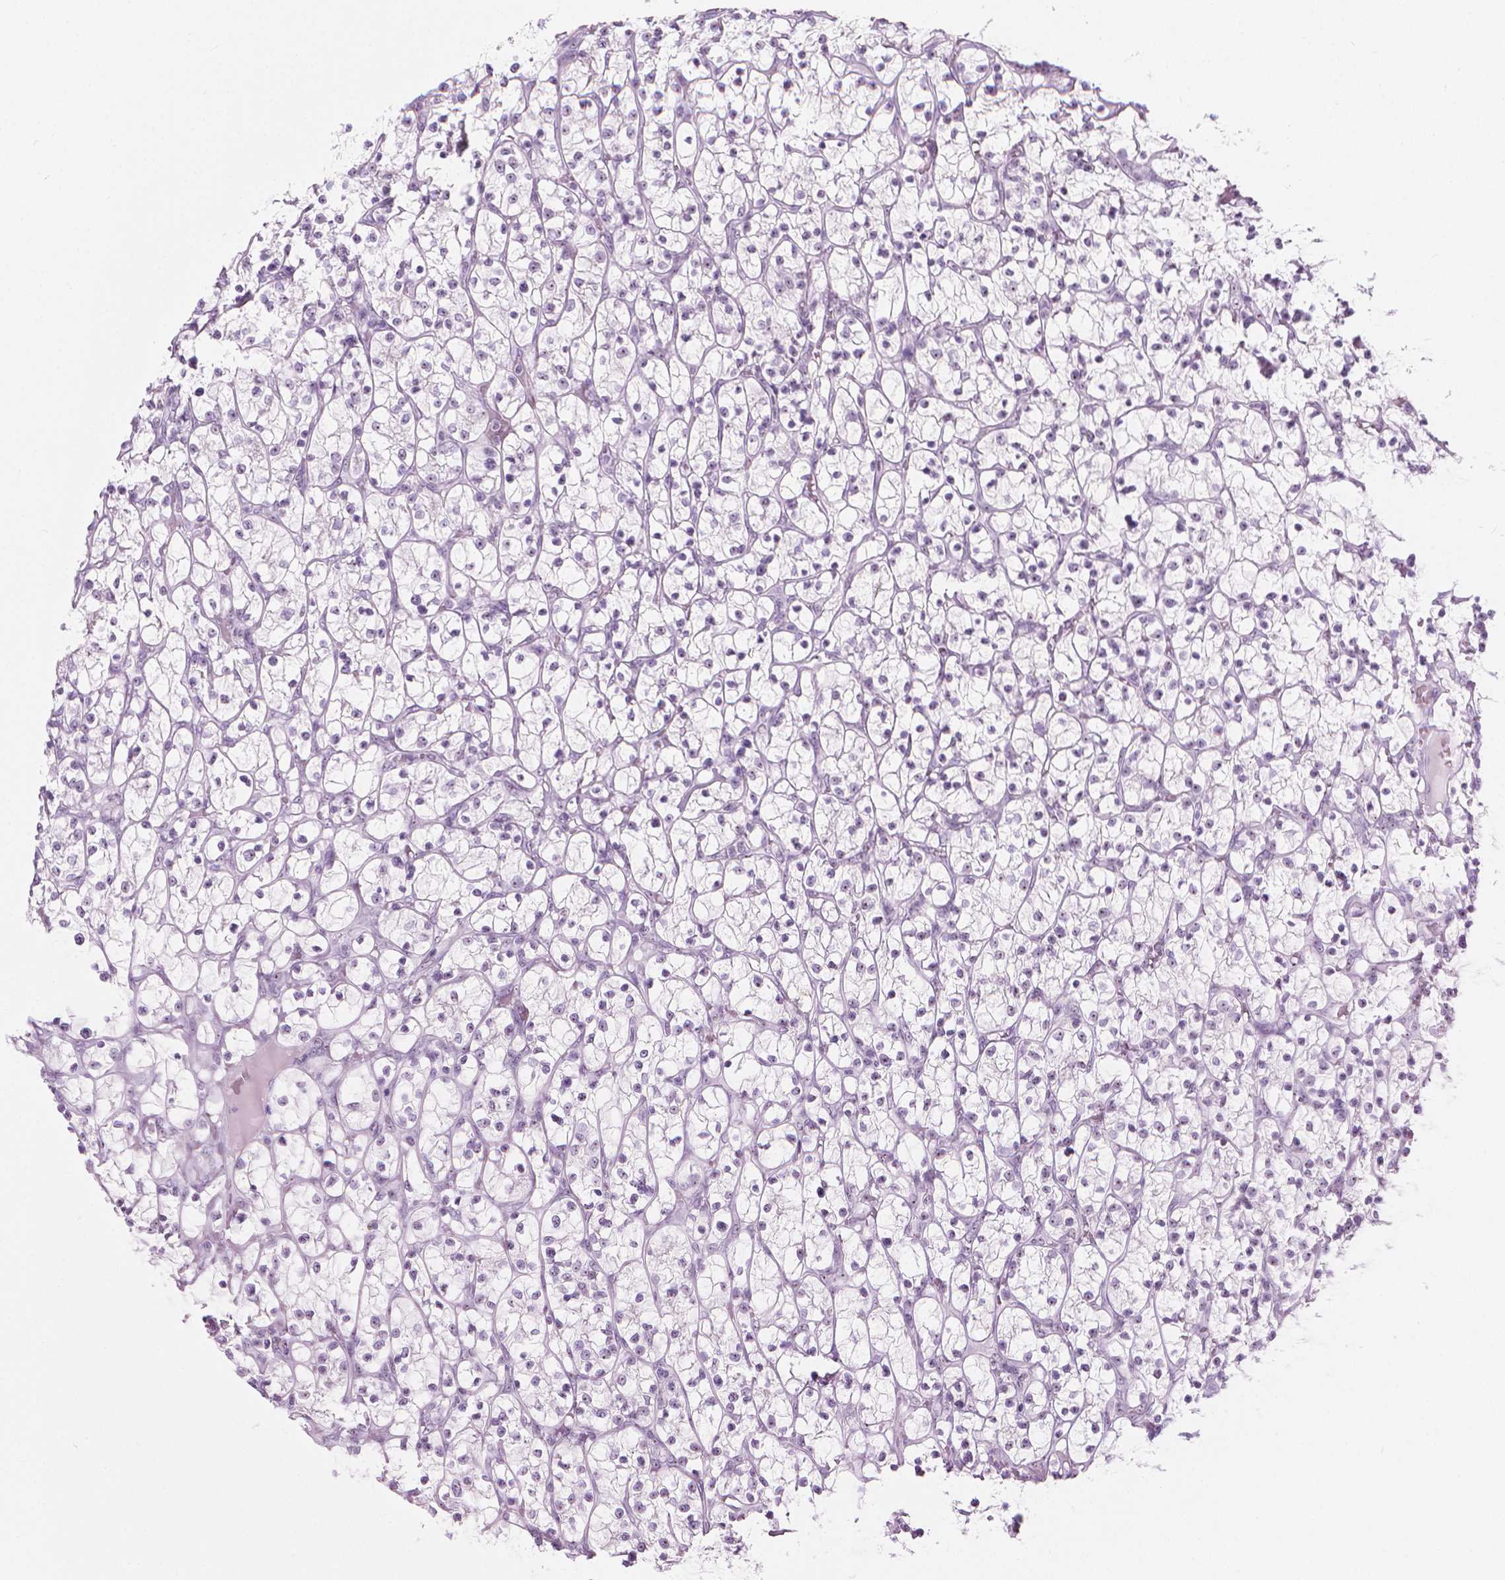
{"staining": {"intensity": "negative", "quantity": "none", "location": "none"}, "tissue": "renal cancer", "cell_type": "Tumor cells", "image_type": "cancer", "snomed": [{"axis": "morphology", "description": "Adenocarcinoma, NOS"}, {"axis": "topography", "description": "Kidney"}], "caption": "Immunohistochemistry micrograph of neoplastic tissue: human renal cancer stained with DAB (3,3'-diaminobenzidine) exhibits no significant protein expression in tumor cells. Nuclei are stained in blue.", "gene": "NOL7", "patient": {"sex": "female", "age": 64}}